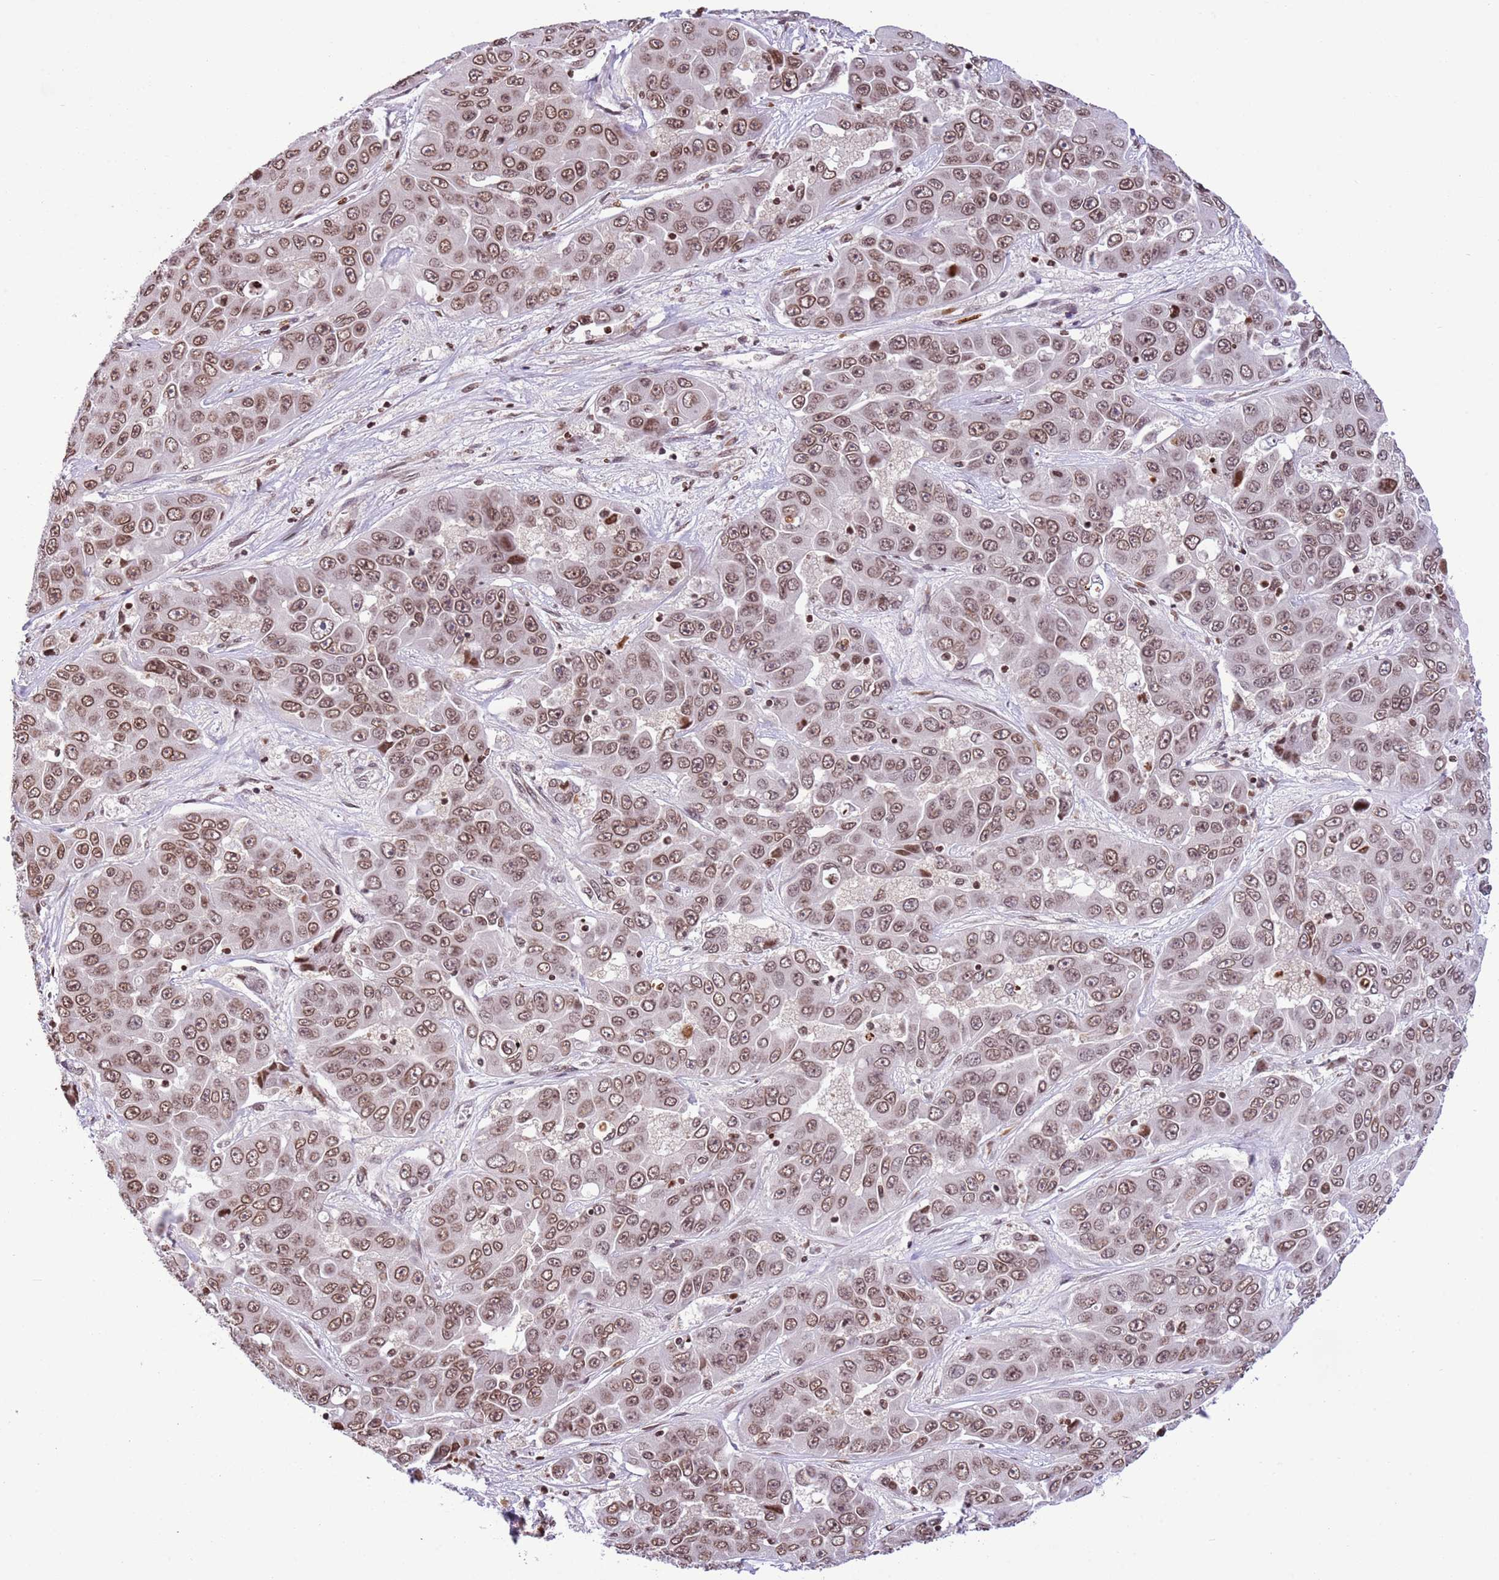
{"staining": {"intensity": "moderate", "quantity": ">75%", "location": "nuclear"}, "tissue": "liver cancer", "cell_type": "Tumor cells", "image_type": "cancer", "snomed": [{"axis": "morphology", "description": "Cholangiocarcinoma"}, {"axis": "topography", "description": "Liver"}], "caption": "Brown immunohistochemical staining in human liver cholangiocarcinoma demonstrates moderate nuclear staining in about >75% of tumor cells.", "gene": "NRIP1", "patient": {"sex": "female", "age": 52}}